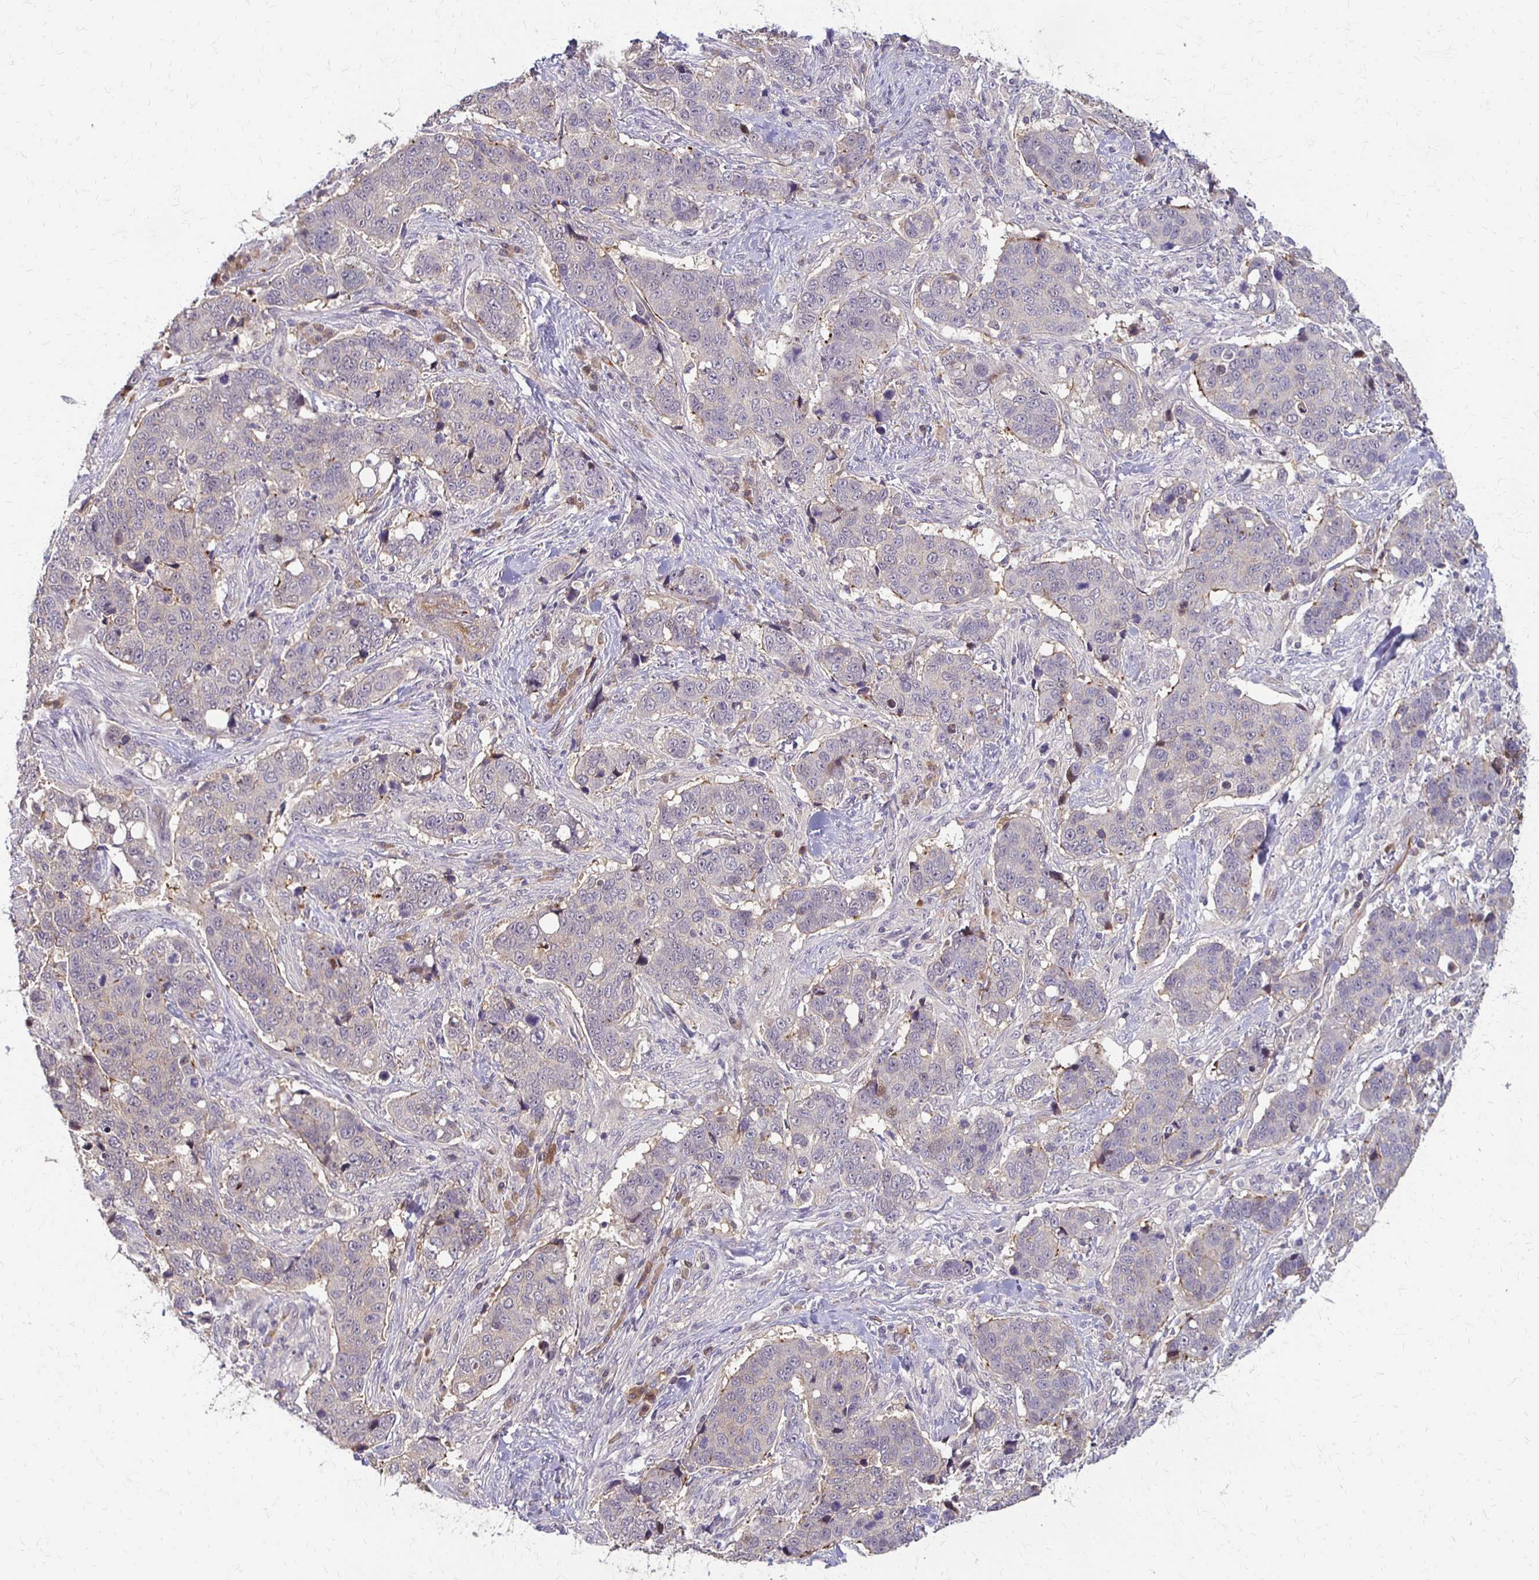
{"staining": {"intensity": "negative", "quantity": "none", "location": "none"}, "tissue": "lung cancer", "cell_type": "Tumor cells", "image_type": "cancer", "snomed": [{"axis": "morphology", "description": "Squamous cell carcinoma, NOS"}, {"axis": "topography", "description": "Lymph node"}, {"axis": "topography", "description": "Lung"}], "caption": "Tumor cells show no significant expression in lung cancer.", "gene": "CFL2", "patient": {"sex": "male", "age": 61}}